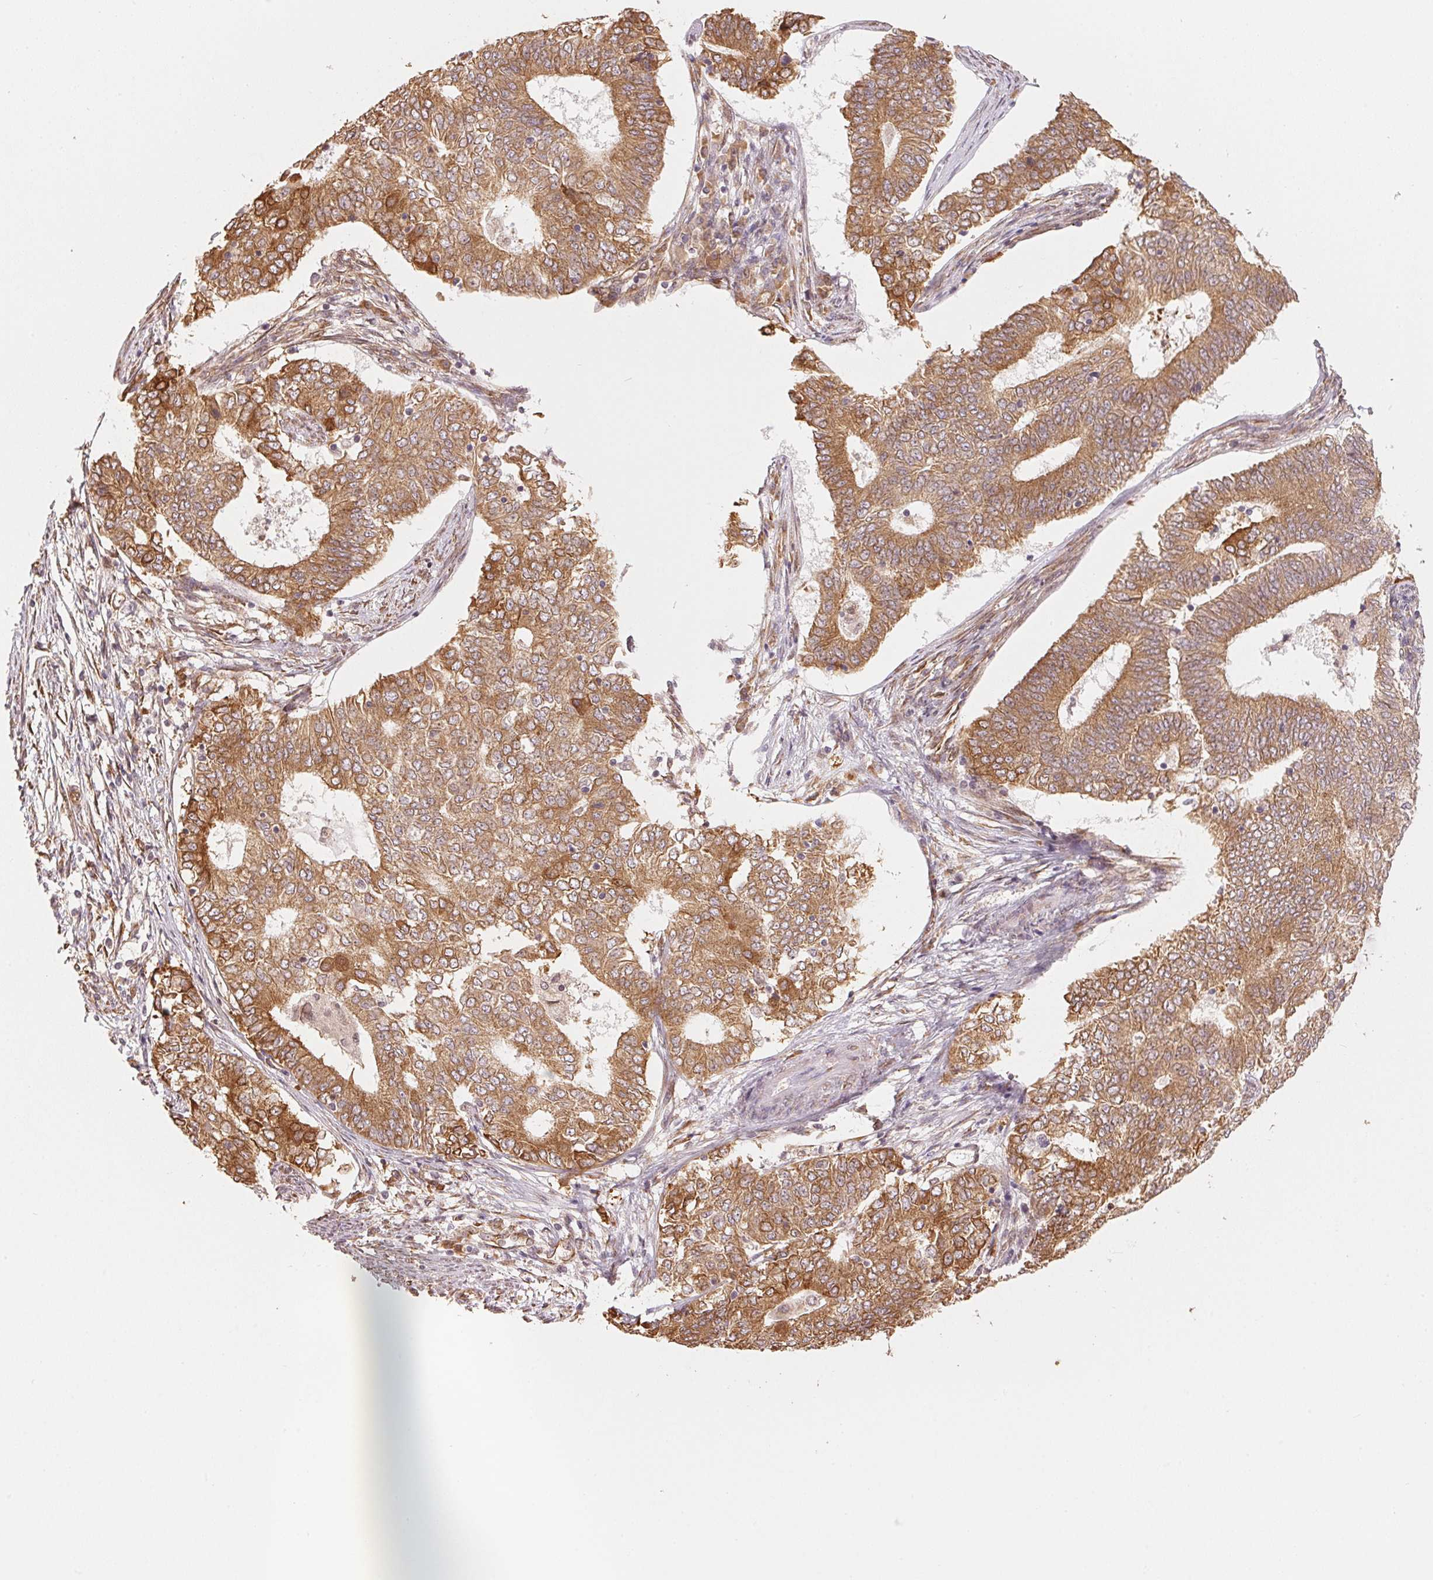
{"staining": {"intensity": "moderate", "quantity": ">75%", "location": "cytoplasmic/membranous"}, "tissue": "endometrial cancer", "cell_type": "Tumor cells", "image_type": "cancer", "snomed": [{"axis": "morphology", "description": "Adenocarcinoma, NOS"}, {"axis": "topography", "description": "Endometrium"}], "caption": "Endometrial cancer stained with a brown dye exhibits moderate cytoplasmic/membranous positive expression in approximately >75% of tumor cells.", "gene": "STRN4", "patient": {"sex": "female", "age": 62}}